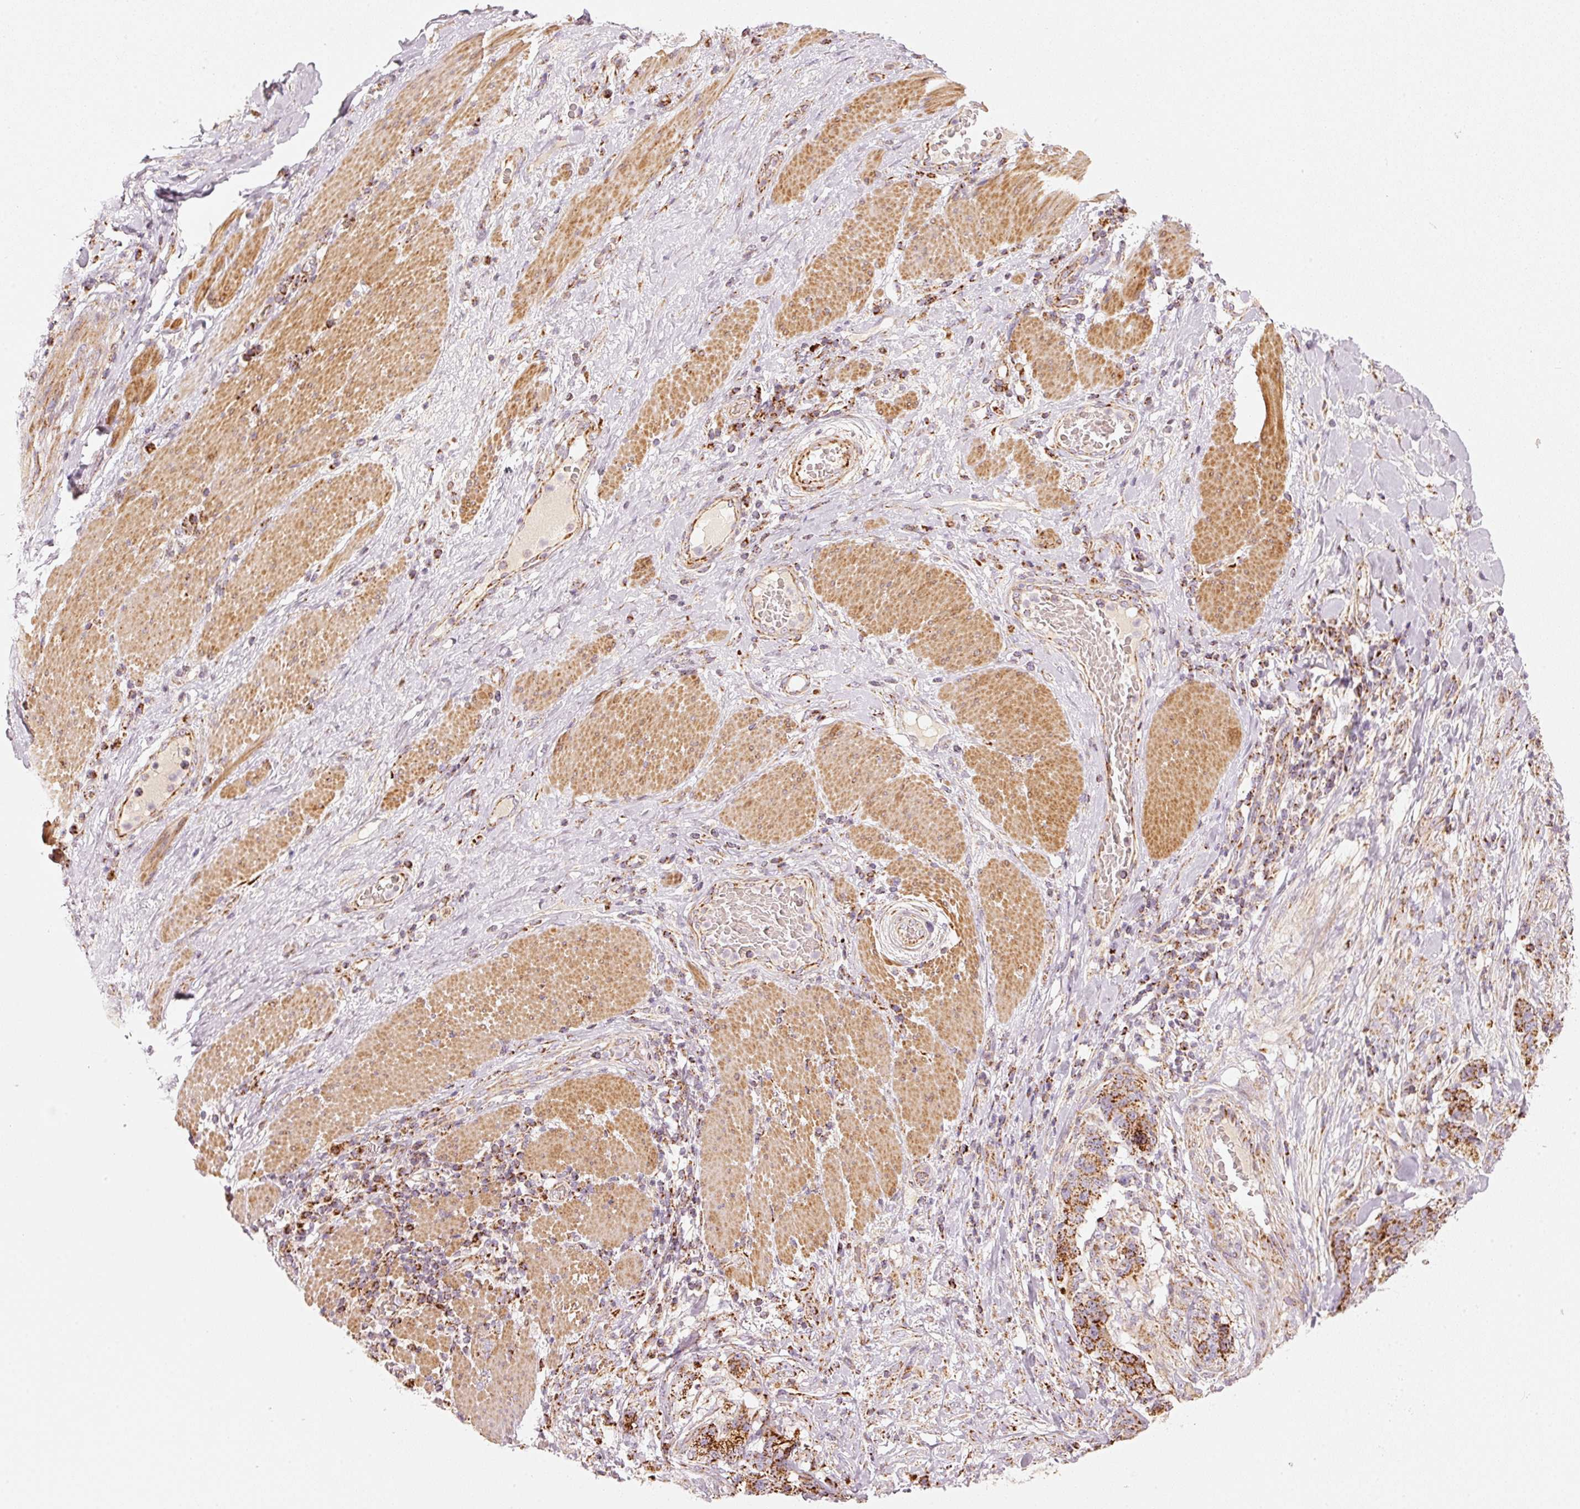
{"staining": {"intensity": "strong", "quantity": ">75%", "location": "cytoplasmic/membranous"}, "tissue": "stomach cancer", "cell_type": "Tumor cells", "image_type": "cancer", "snomed": [{"axis": "morphology", "description": "Normal tissue, NOS"}, {"axis": "morphology", "description": "Adenocarcinoma, NOS"}, {"axis": "topography", "description": "Stomach"}], "caption": "Immunohistochemical staining of stomach adenocarcinoma exhibits high levels of strong cytoplasmic/membranous protein positivity in approximately >75% of tumor cells.", "gene": "C17orf98", "patient": {"sex": "female", "age": 64}}